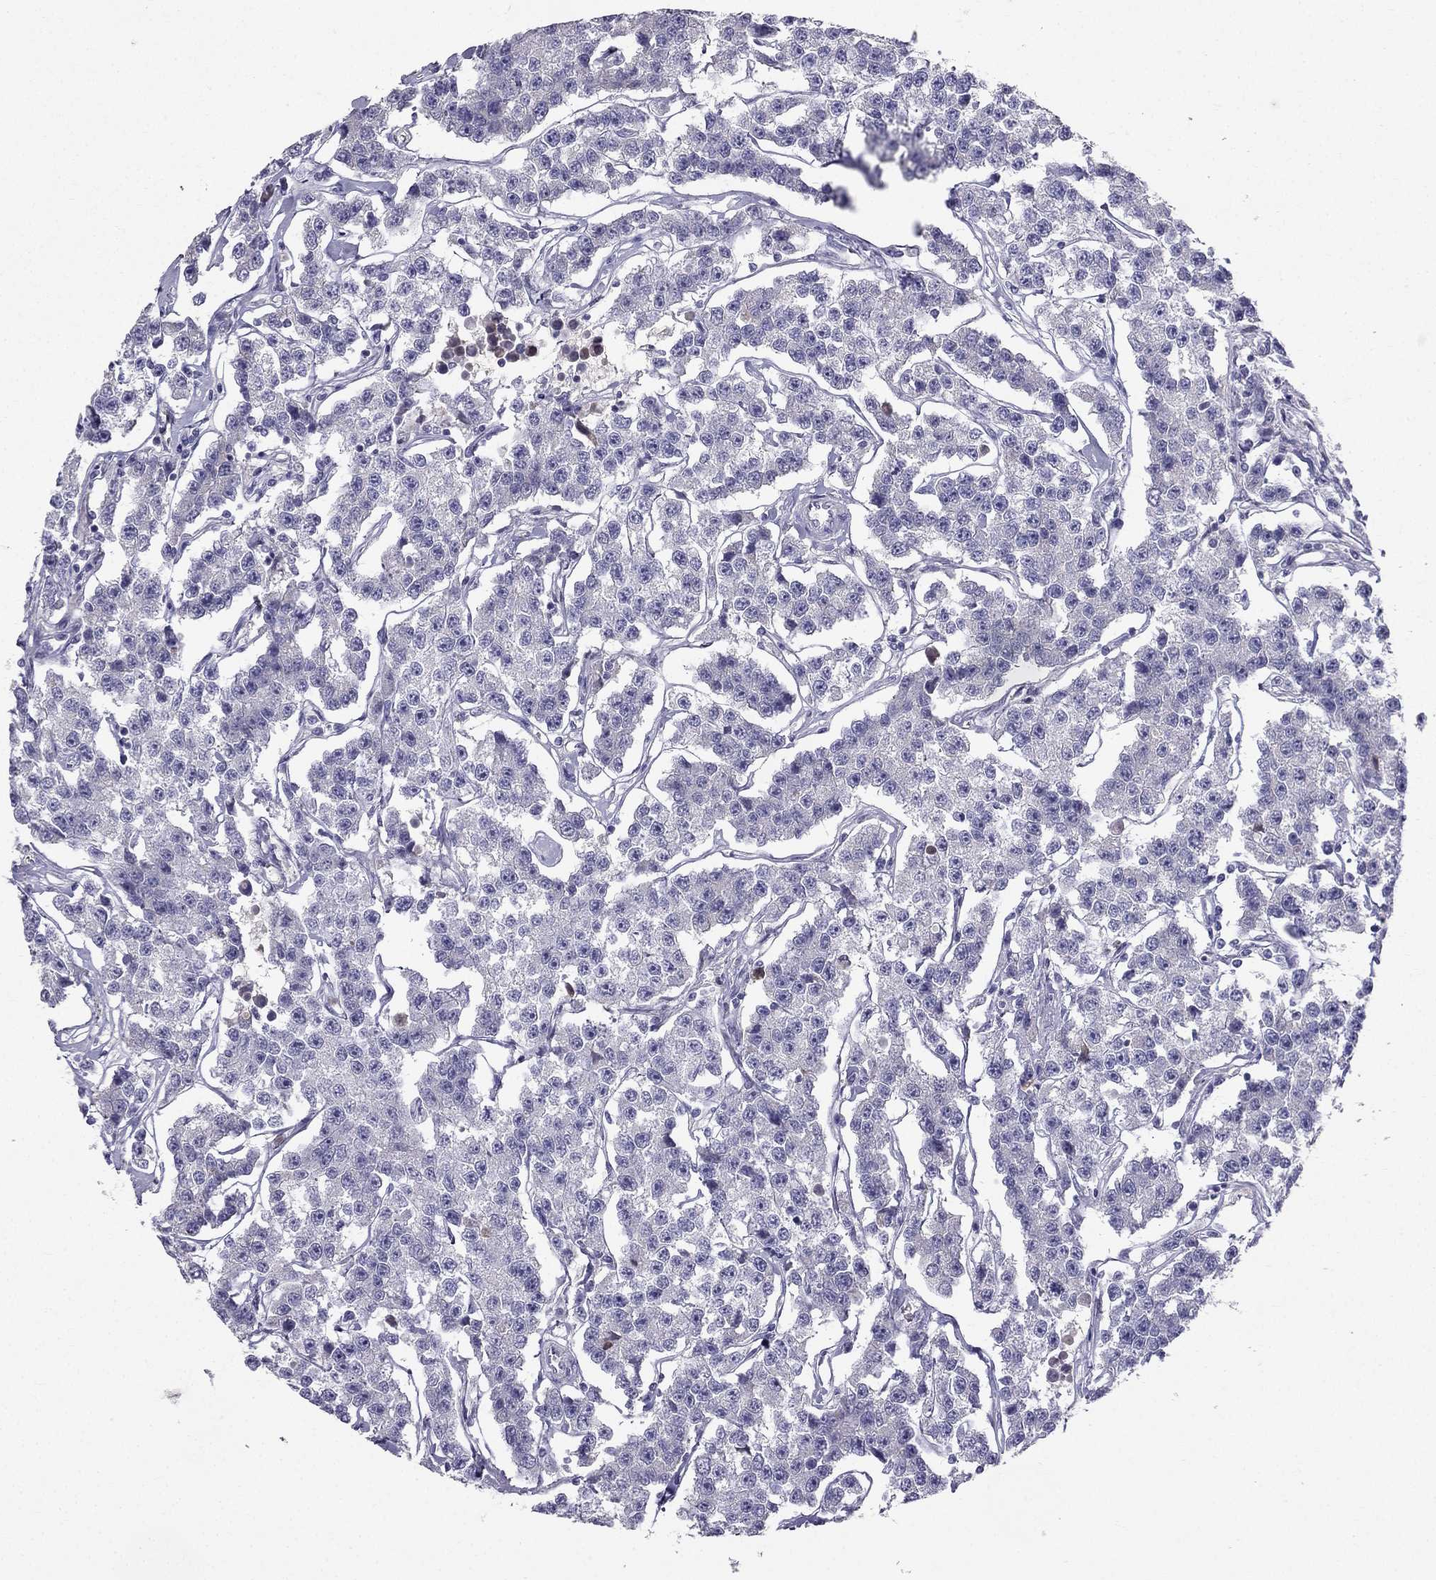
{"staining": {"intensity": "negative", "quantity": "none", "location": "none"}, "tissue": "testis cancer", "cell_type": "Tumor cells", "image_type": "cancer", "snomed": [{"axis": "morphology", "description": "Seminoma, NOS"}, {"axis": "topography", "description": "Testis"}], "caption": "IHC photomicrograph of testis cancer stained for a protein (brown), which shows no staining in tumor cells.", "gene": "SYT5", "patient": {"sex": "male", "age": 59}}